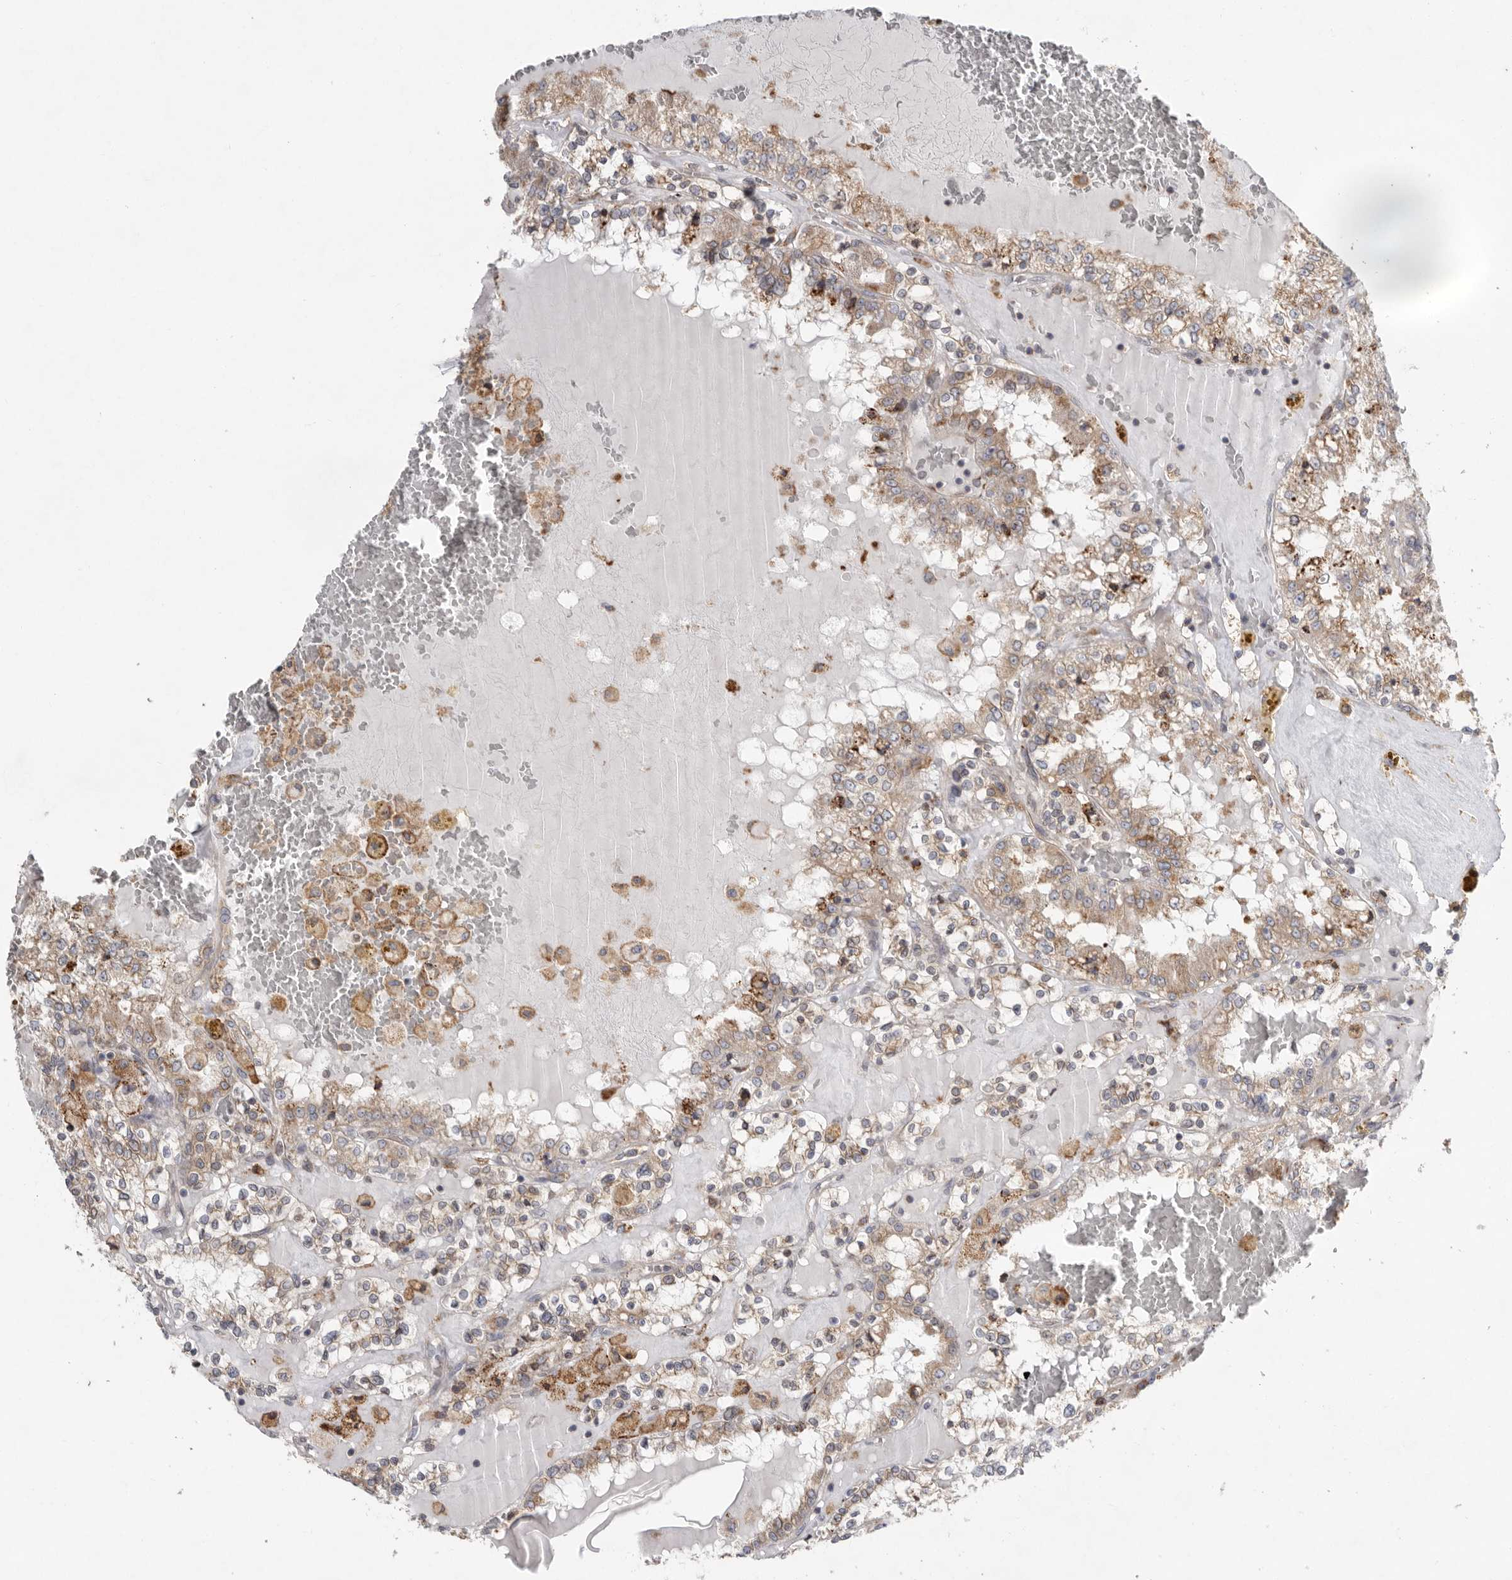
{"staining": {"intensity": "moderate", "quantity": "25%-75%", "location": "cytoplasmic/membranous"}, "tissue": "renal cancer", "cell_type": "Tumor cells", "image_type": "cancer", "snomed": [{"axis": "morphology", "description": "Adenocarcinoma, NOS"}, {"axis": "topography", "description": "Kidney"}], "caption": "IHC histopathology image of neoplastic tissue: adenocarcinoma (renal) stained using IHC reveals medium levels of moderate protein expression localized specifically in the cytoplasmic/membranous of tumor cells, appearing as a cytoplasmic/membranous brown color.", "gene": "GANAB", "patient": {"sex": "female", "age": 56}}